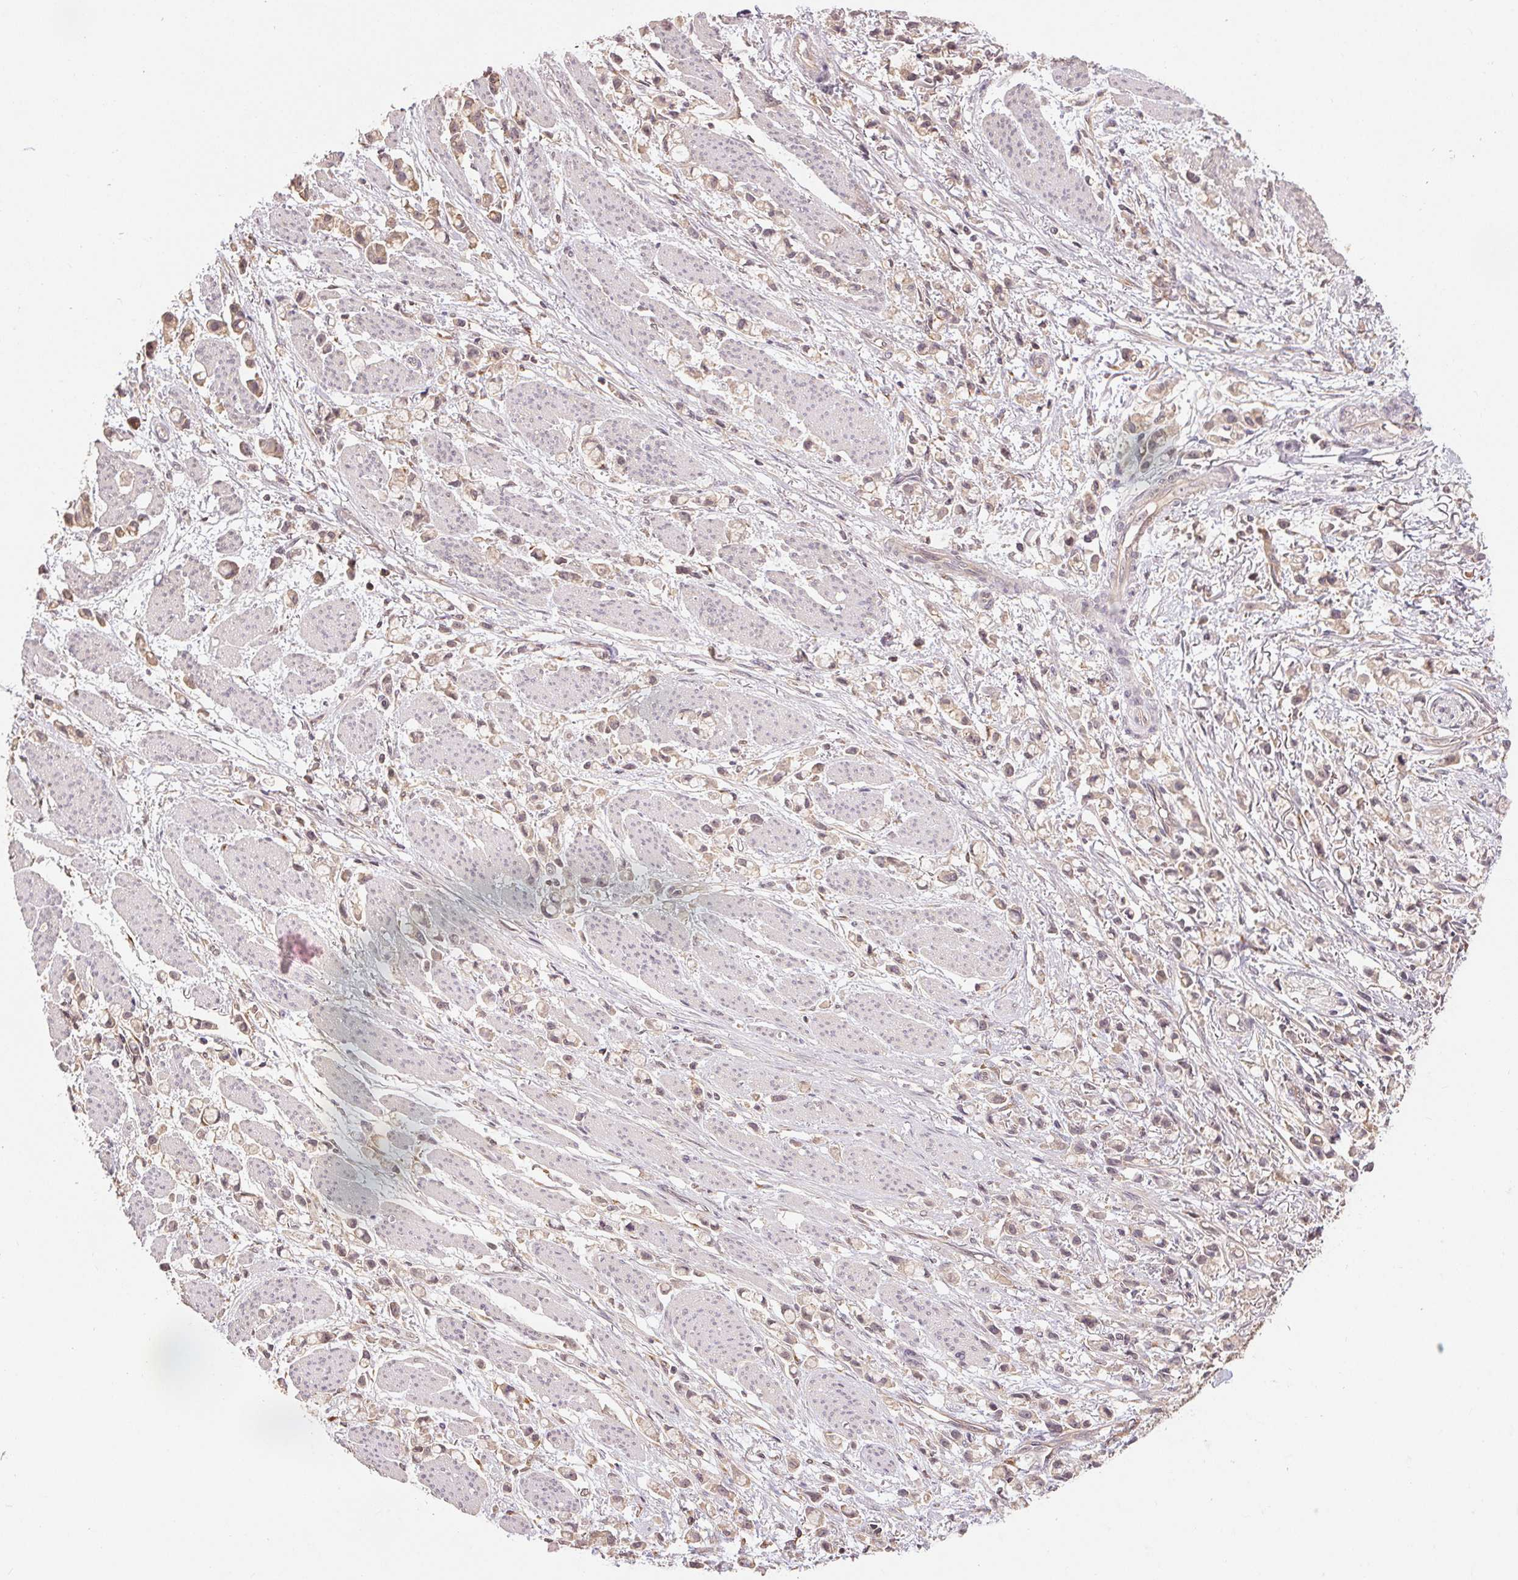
{"staining": {"intensity": "weak", "quantity": ">75%", "location": "cytoplasmic/membranous"}, "tissue": "stomach cancer", "cell_type": "Tumor cells", "image_type": "cancer", "snomed": [{"axis": "morphology", "description": "Adenocarcinoma, NOS"}, {"axis": "topography", "description": "Stomach"}], "caption": "An IHC micrograph of tumor tissue is shown. Protein staining in brown shows weak cytoplasmic/membranous positivity in stomach cancer within tumor cells.", "gene": "MAPKAPK2", "patient": {"sex": "female", "age": 81}}